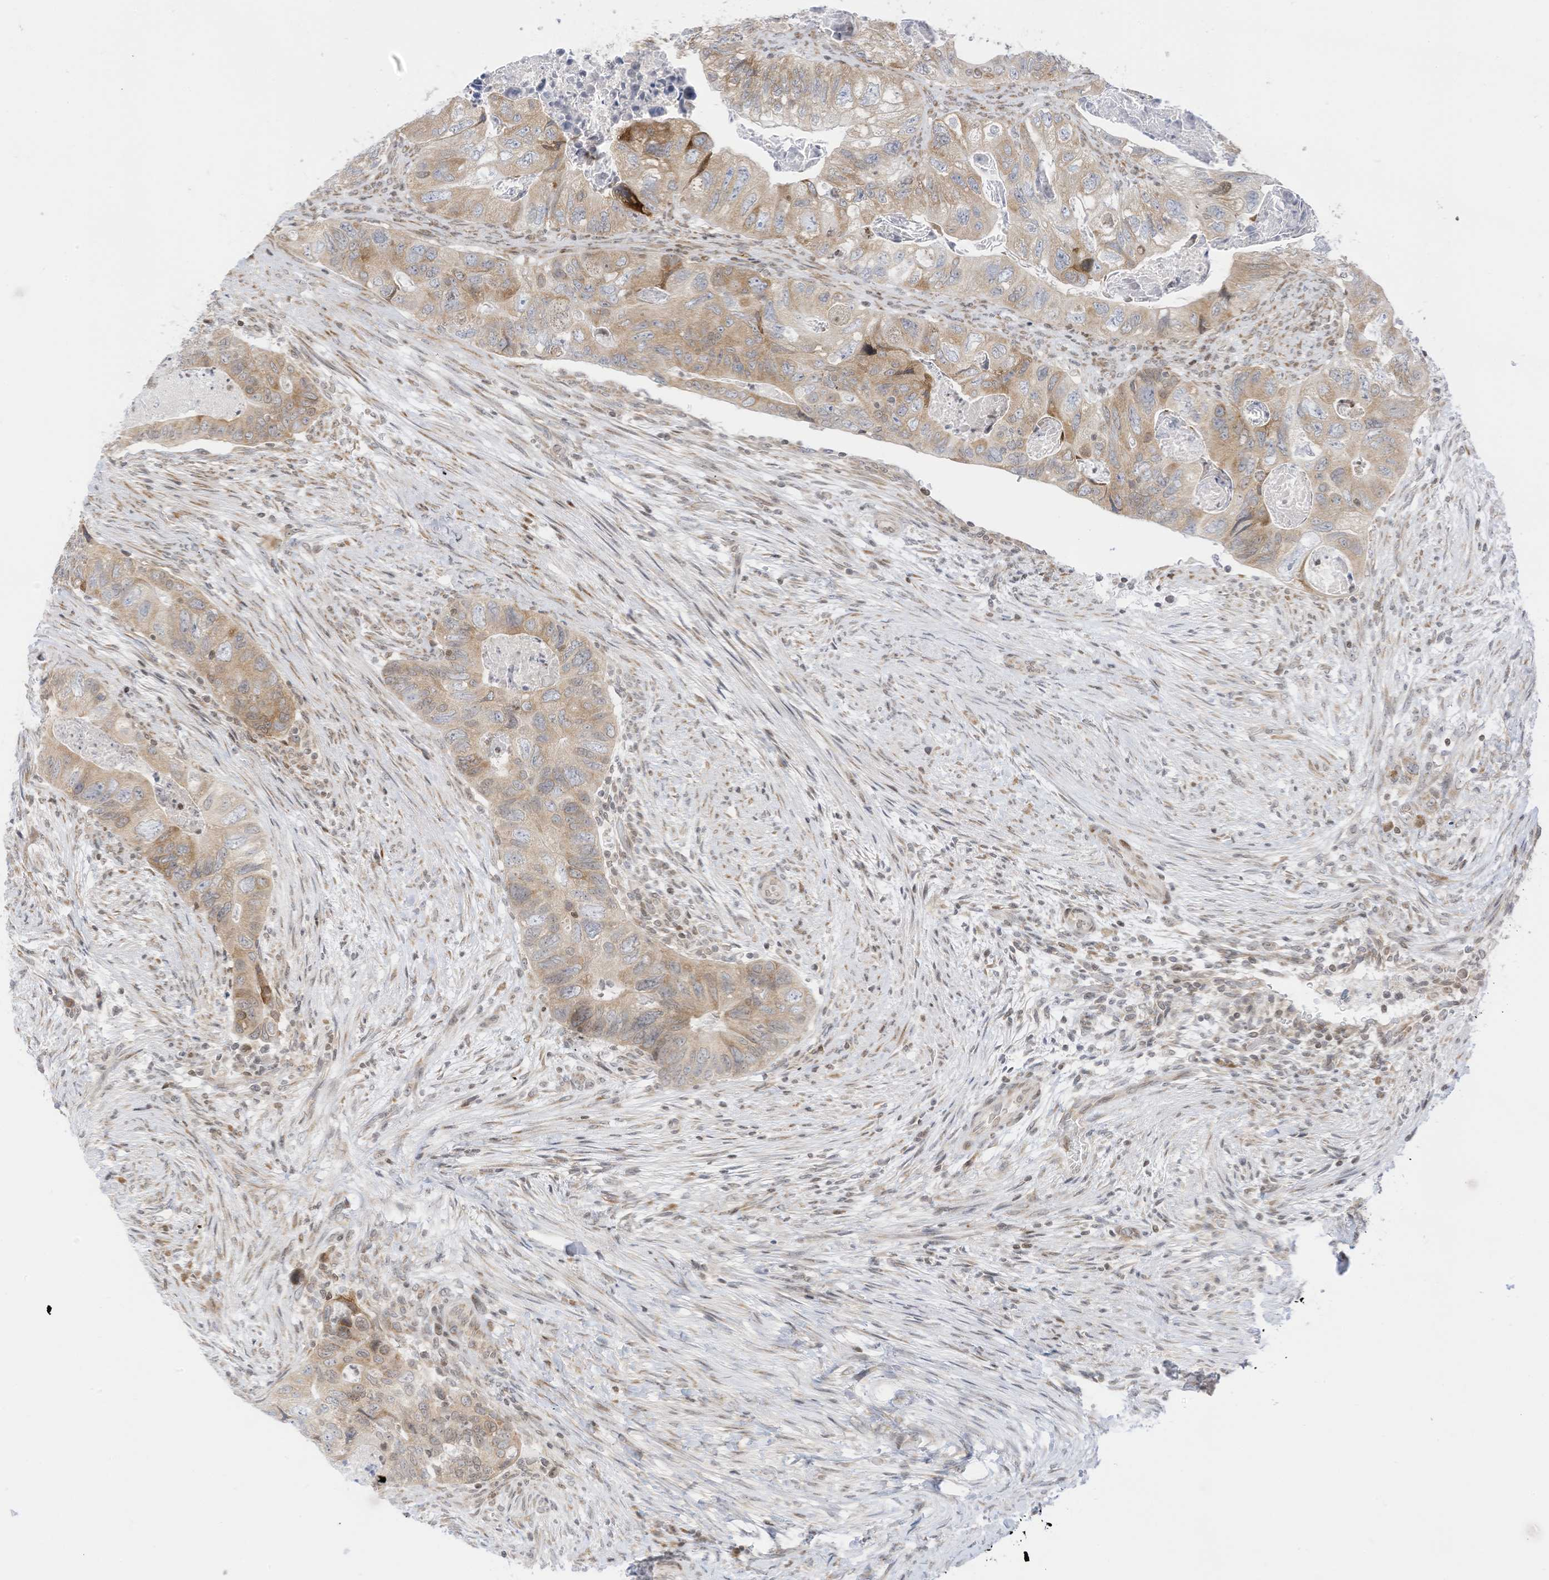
{"staining": {"intensity": "moderate", "quantity": "<25%", "location": "cytoplasmic/membranous"}, "tissue": "colorectal cancer", "cell_type": "Tumor cells", "image_type": "cancer", "snomed": [{"axis": "morphology", "description": "Adenocarcinoma, NOS"}, {"axis": "topography", "description": "Rectum"}], "caption": "IHC of colorectal cancer (adenocarcinoma) exhibits low levels of moderate cytoplasmic/membranous staining in approximately <25% of tumor cells.", "gene": "EDF1", "patient": {"sex": "male", "age": 63}}